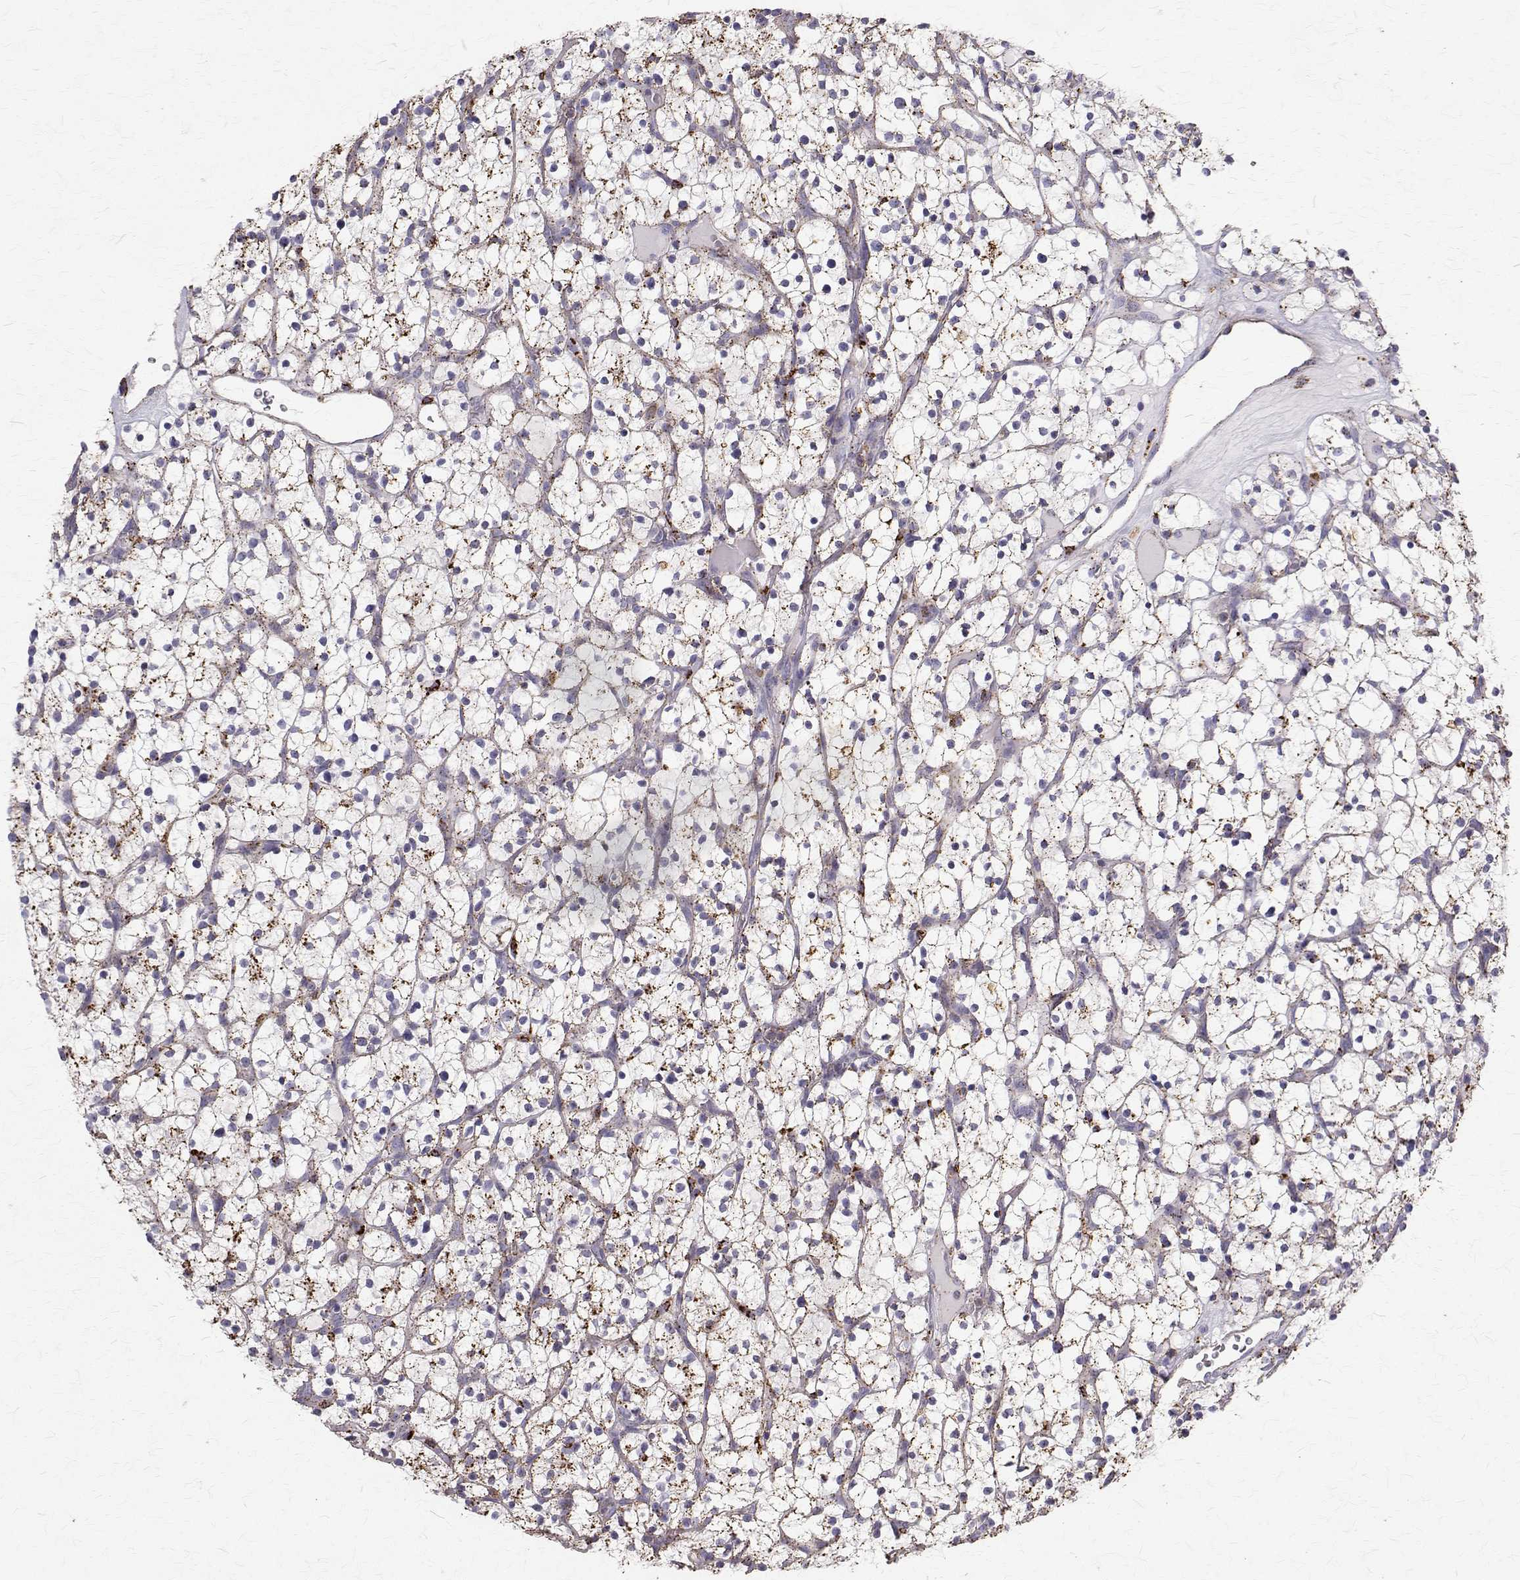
{"staining": {"intensity": "weak", "quantity": "25%-75%", "location": "cytoplasmic/membranous"}, "tissue": "renal cancer", "cell_type": "Tumor cells", "image_type": "cancer", "snomed": [{"axis": "morphology", "description": "Adenocarcinoma, NOS"}, {"axis": "topography", "description": "Kidney"}], "caption": "Protein positivity by immunohistochemistry (IHC) reveals weak cytoplasmic/membranous expression in approximately 25%-75% of tumor cells in renal adenocarcinoma. (brown staining indicates protein expression, while blue staining denotes nuclei).", "gene": "TPP1", "patient": {"sex": "female", "age": 64}}